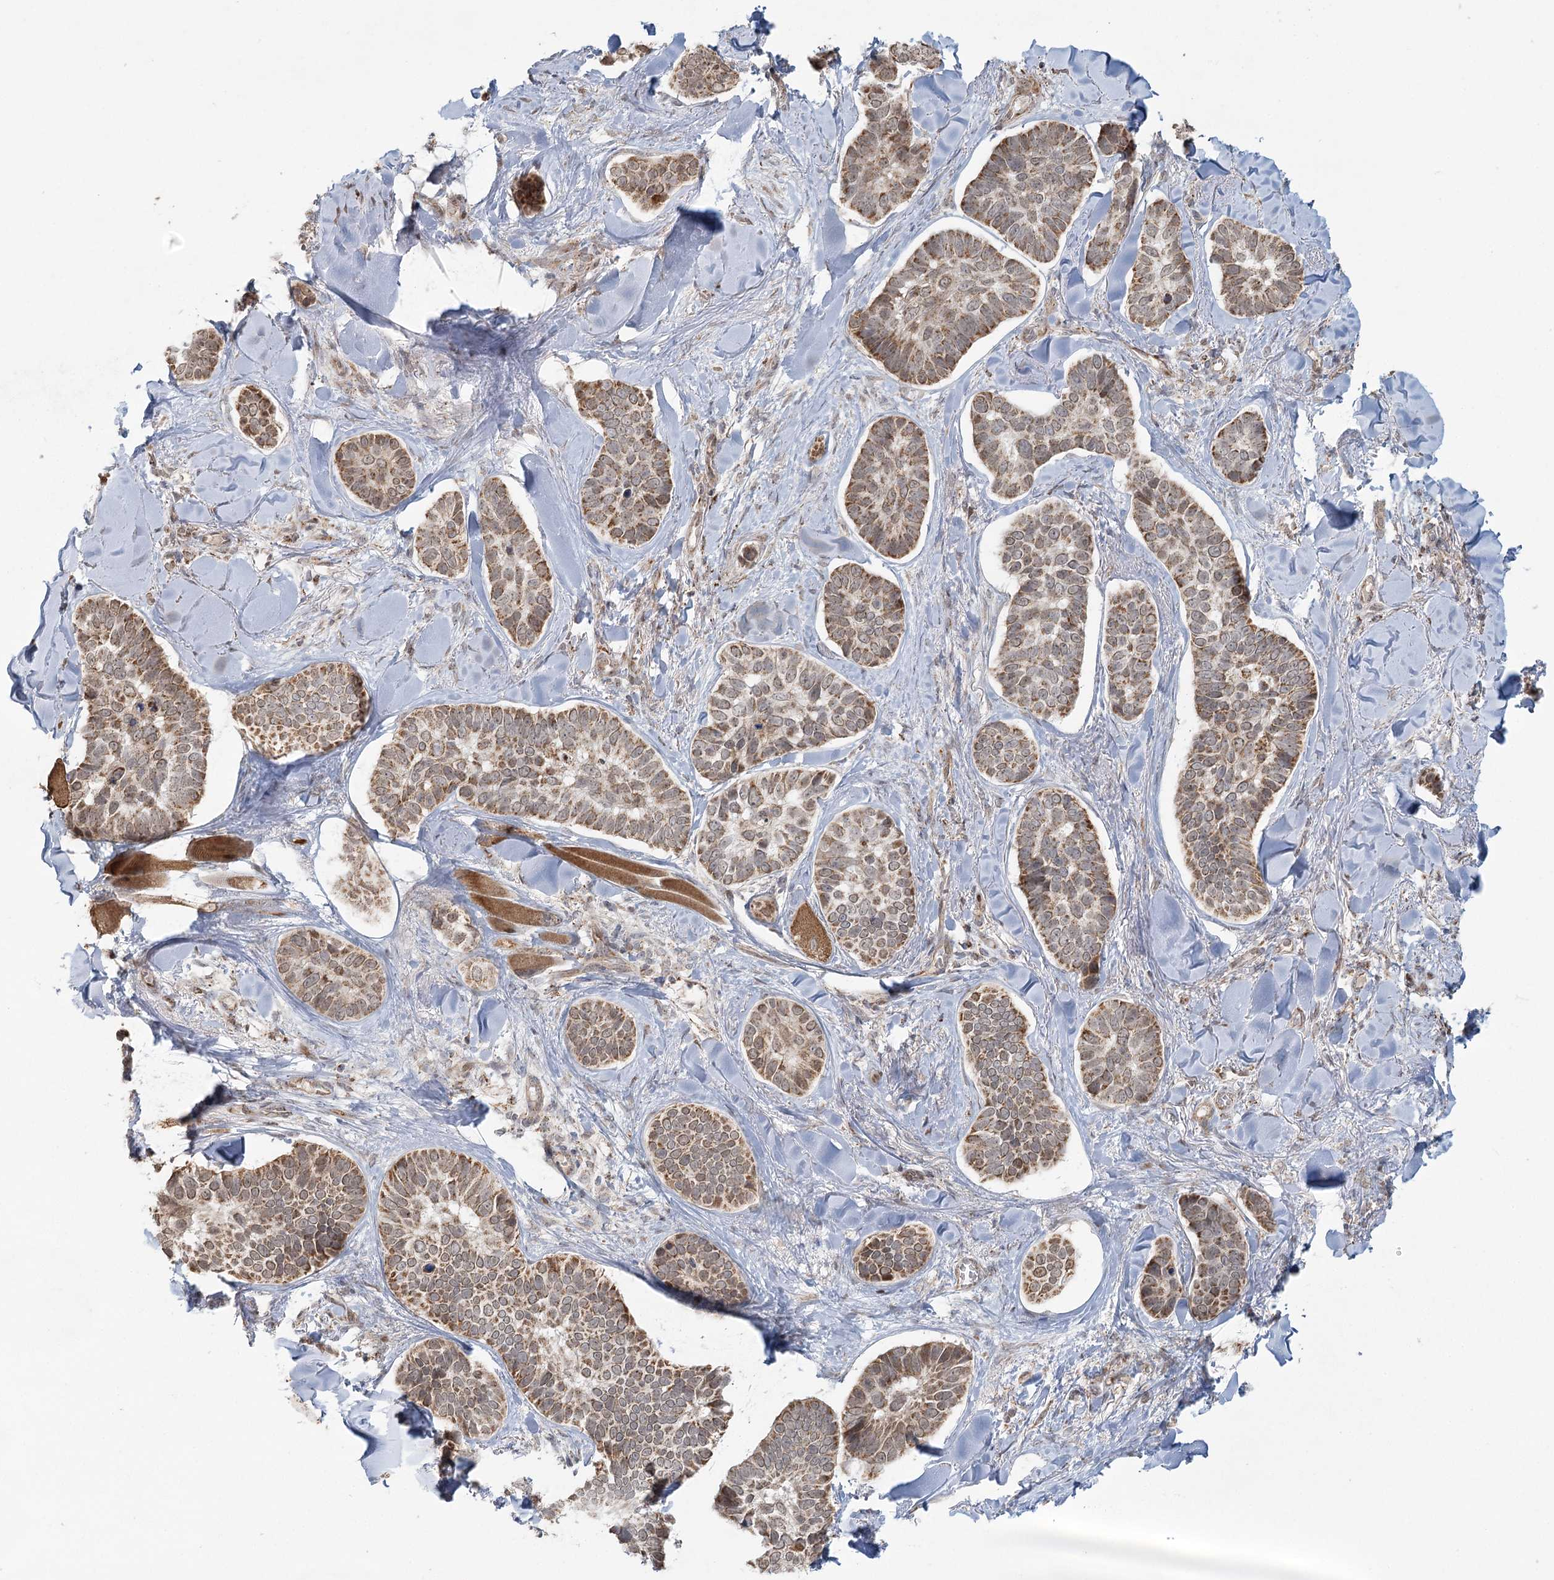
{"staining": {"intensity": "moderate", "quantity": ">75%", "location": "cytoplasmic/membranous"}, "tissue": "skin cancer", "cell_type": "Tumor cells", "image_type": "cancer", "snomed": [{"axis": "morphology", "description": "Basal cell carcinoma"}, {"axis": "topography", "description": "Skin"}], "caption": "Protein analysis of basal cell carcinoma (skin) tissue reveals moderate cytoplasmic/membranous expression in approximately >75% of tumor cells. (Stains: DAB (3,3'-diaminobenzidine) in brown, nuclei in blue, Microscopy: brightfield microscopy at high magnification).", "gene": "LACTB", "patient": {"sex": "male", "age": 62}}